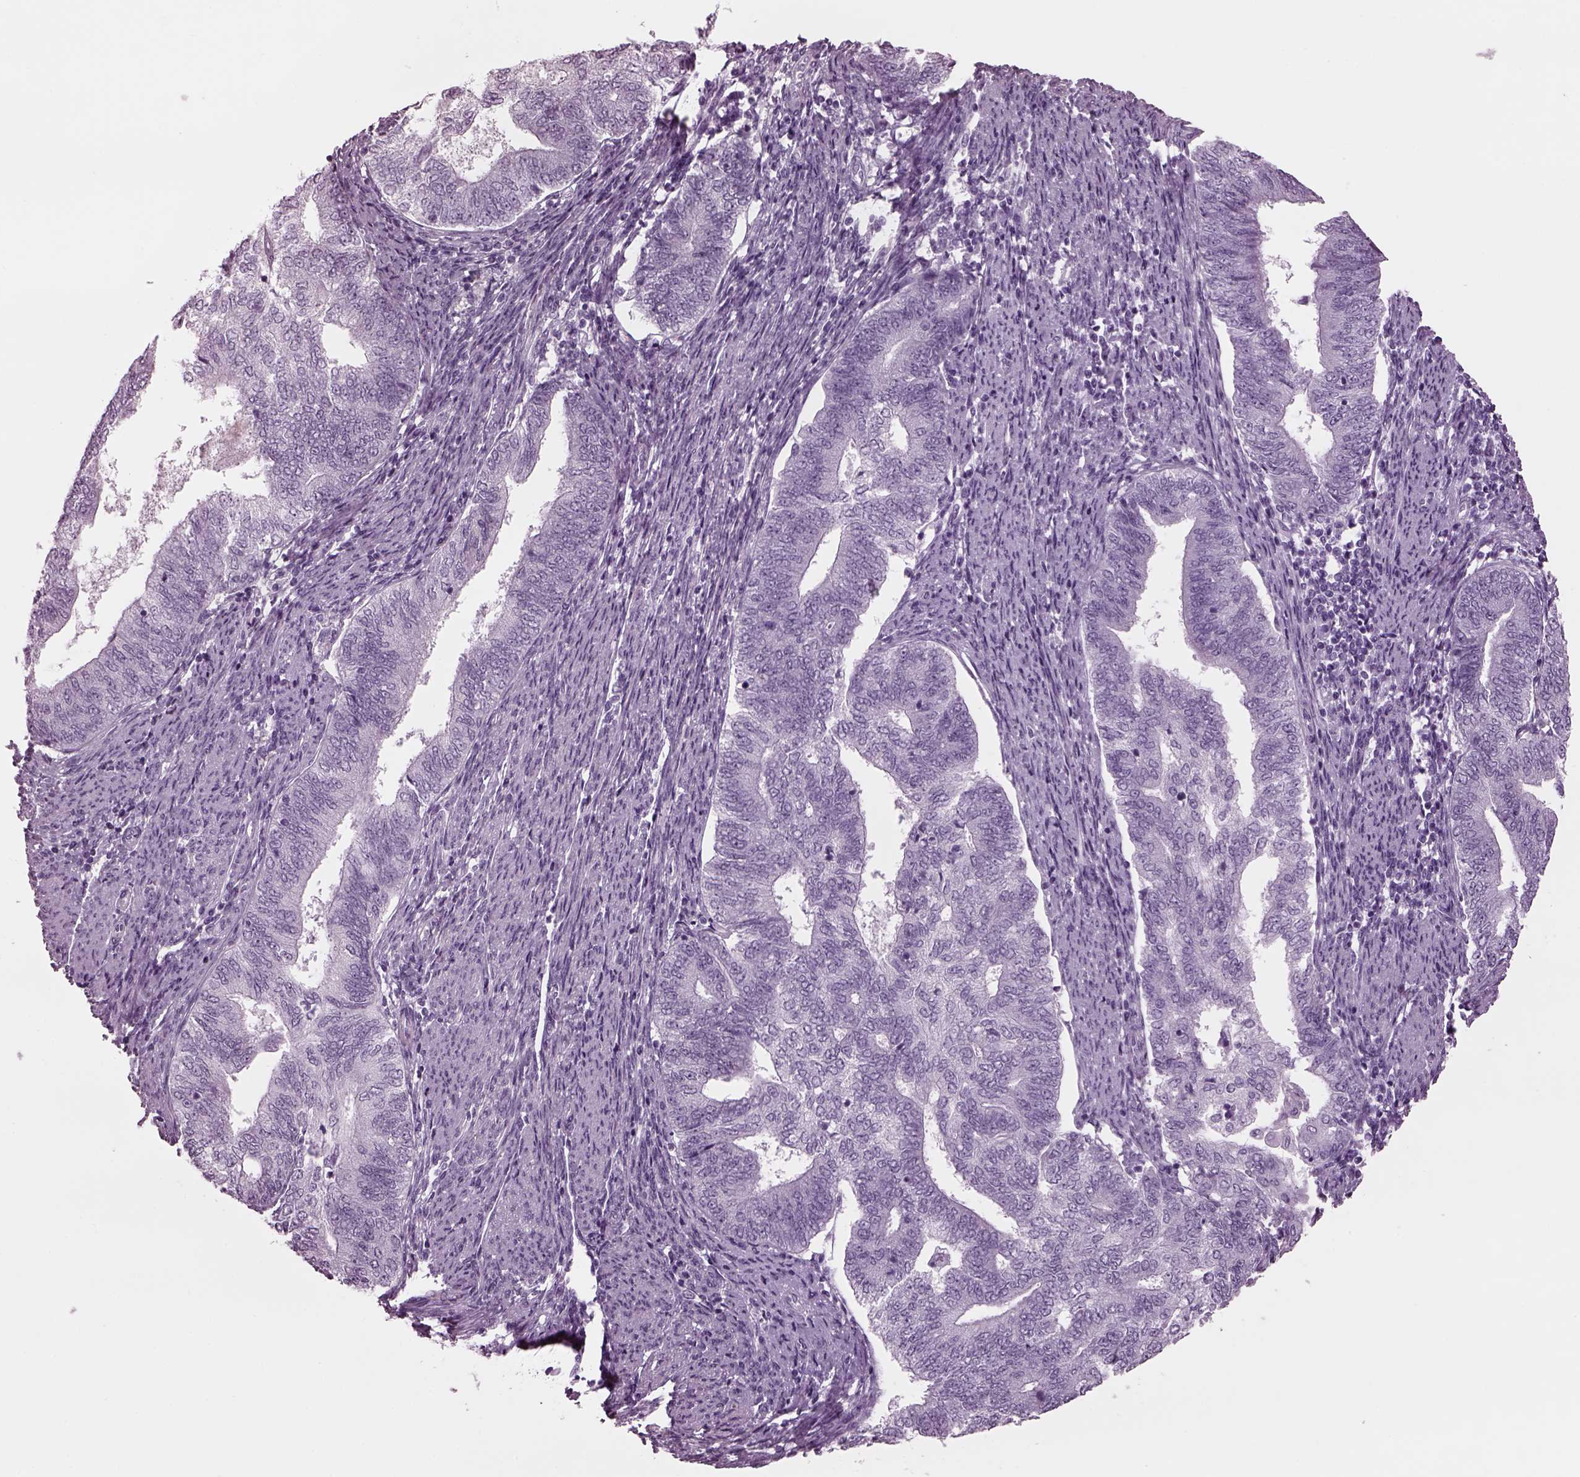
{"staining": {"intensity": "negative", "quantity": "none", "location": "none"}, "tissue": "endometrial cancer", "cell_type": "Tumor cells", "image_type": "cancer", "snomed": [{"axis": "morphology", "description": "Adenocarcinoma, NOS"}, {"axis": "topography", "description": "Endometrium"}], "caption": "Tumor cells are negative for brown protein staining in endometrial cancer (adenocarcinoma).", "gene": "TPPP2", "patient": {"sex": "female", "age": 65}}